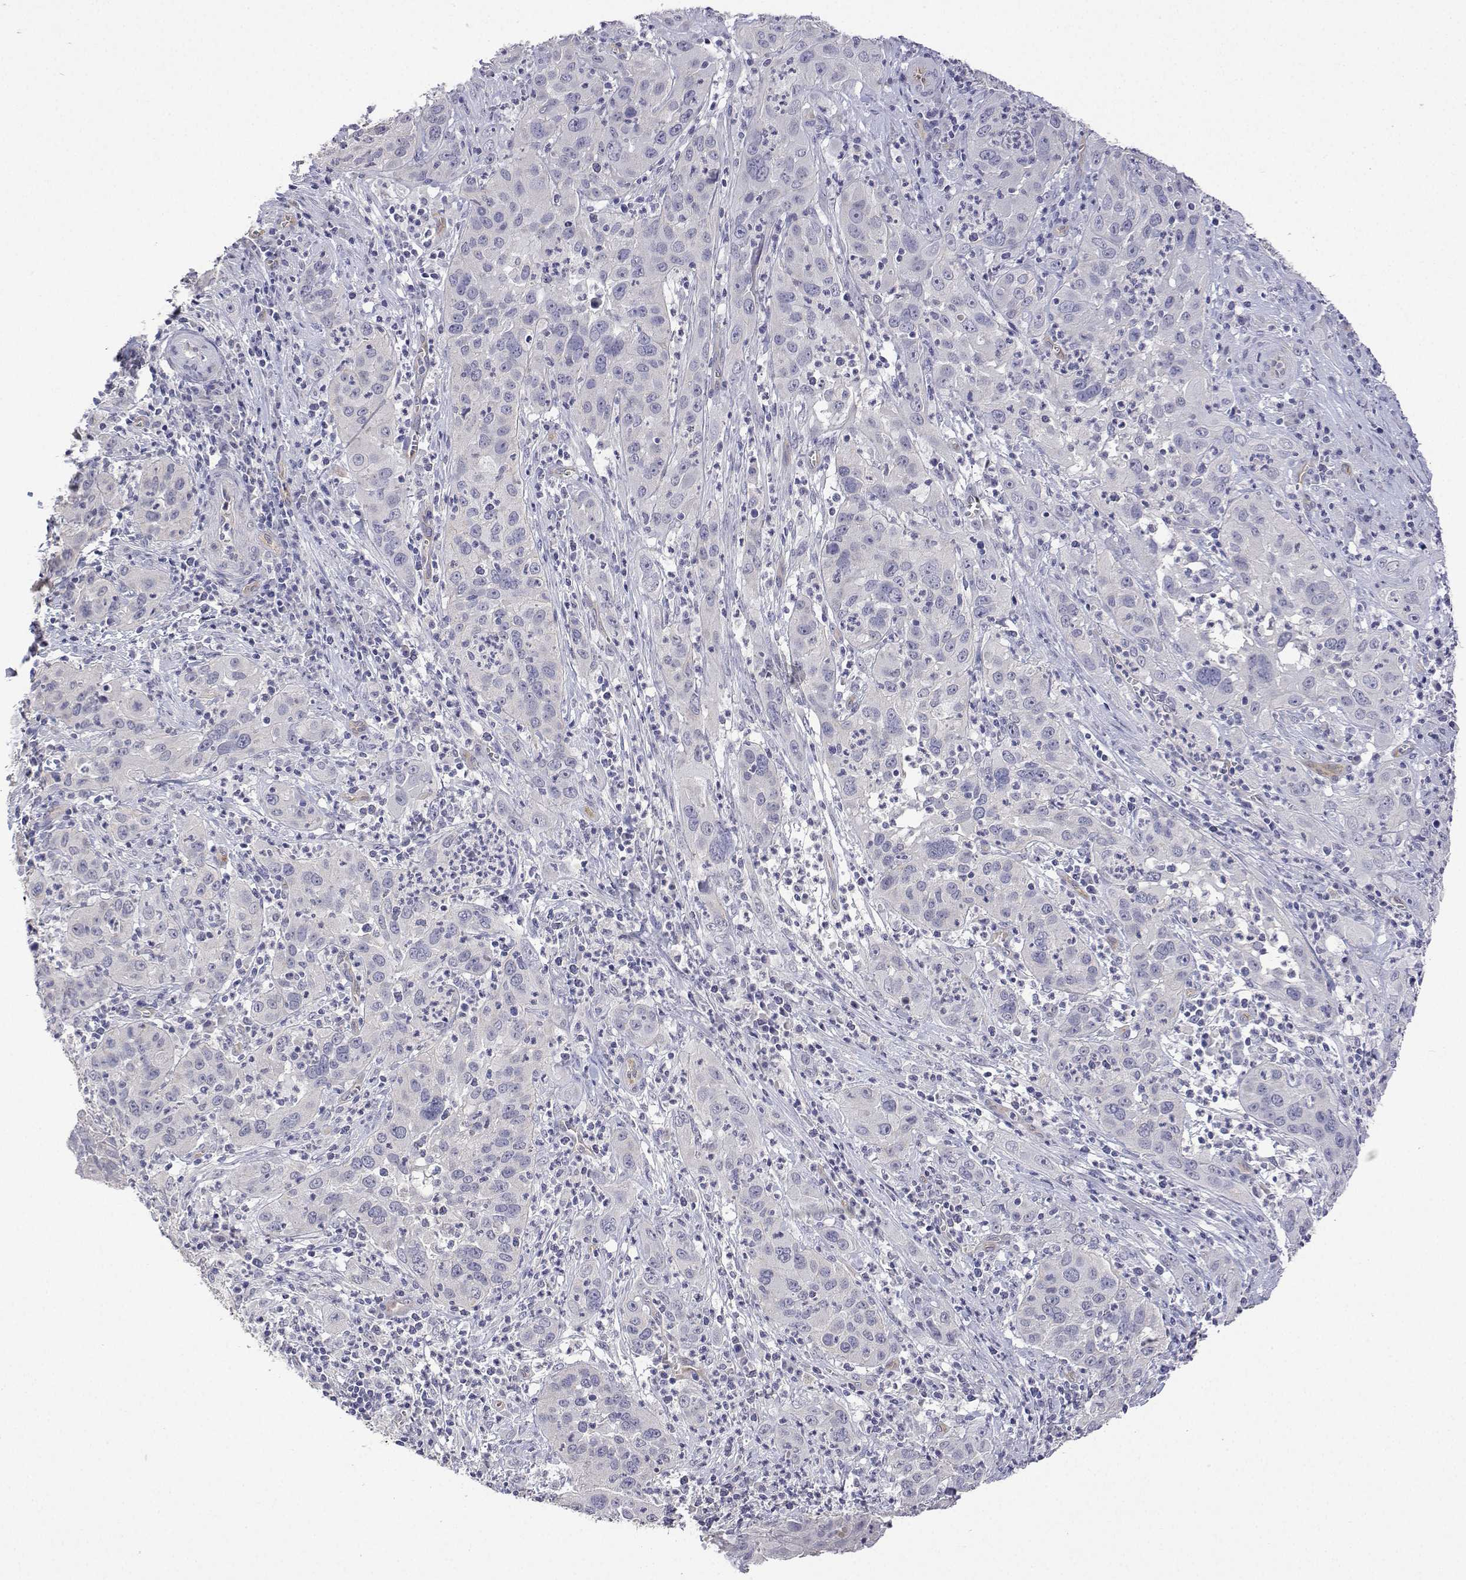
{"staining": {"intensity": "negative", "quantity": "none", "location": "none"}, "tissue": "cervical cancer", "cell_type": "Tumor cells", "image_type": "cancer", "snomed": [{"axis": "morphology", "description": "Squamous cell carcinoma, NOS"}, {"axis": "topography", "description": "Cervix"}], "caption": "DAB (3,3'-diaminobenzidine) immunohistochemical staining of cervical cancer (squamous cell carcinoma) demonstrates no significant positivity in tumor cells. Nuclei are stained in blue.", "gene": "PLCB1", "patient": {"sex": "female", "age": 32}}